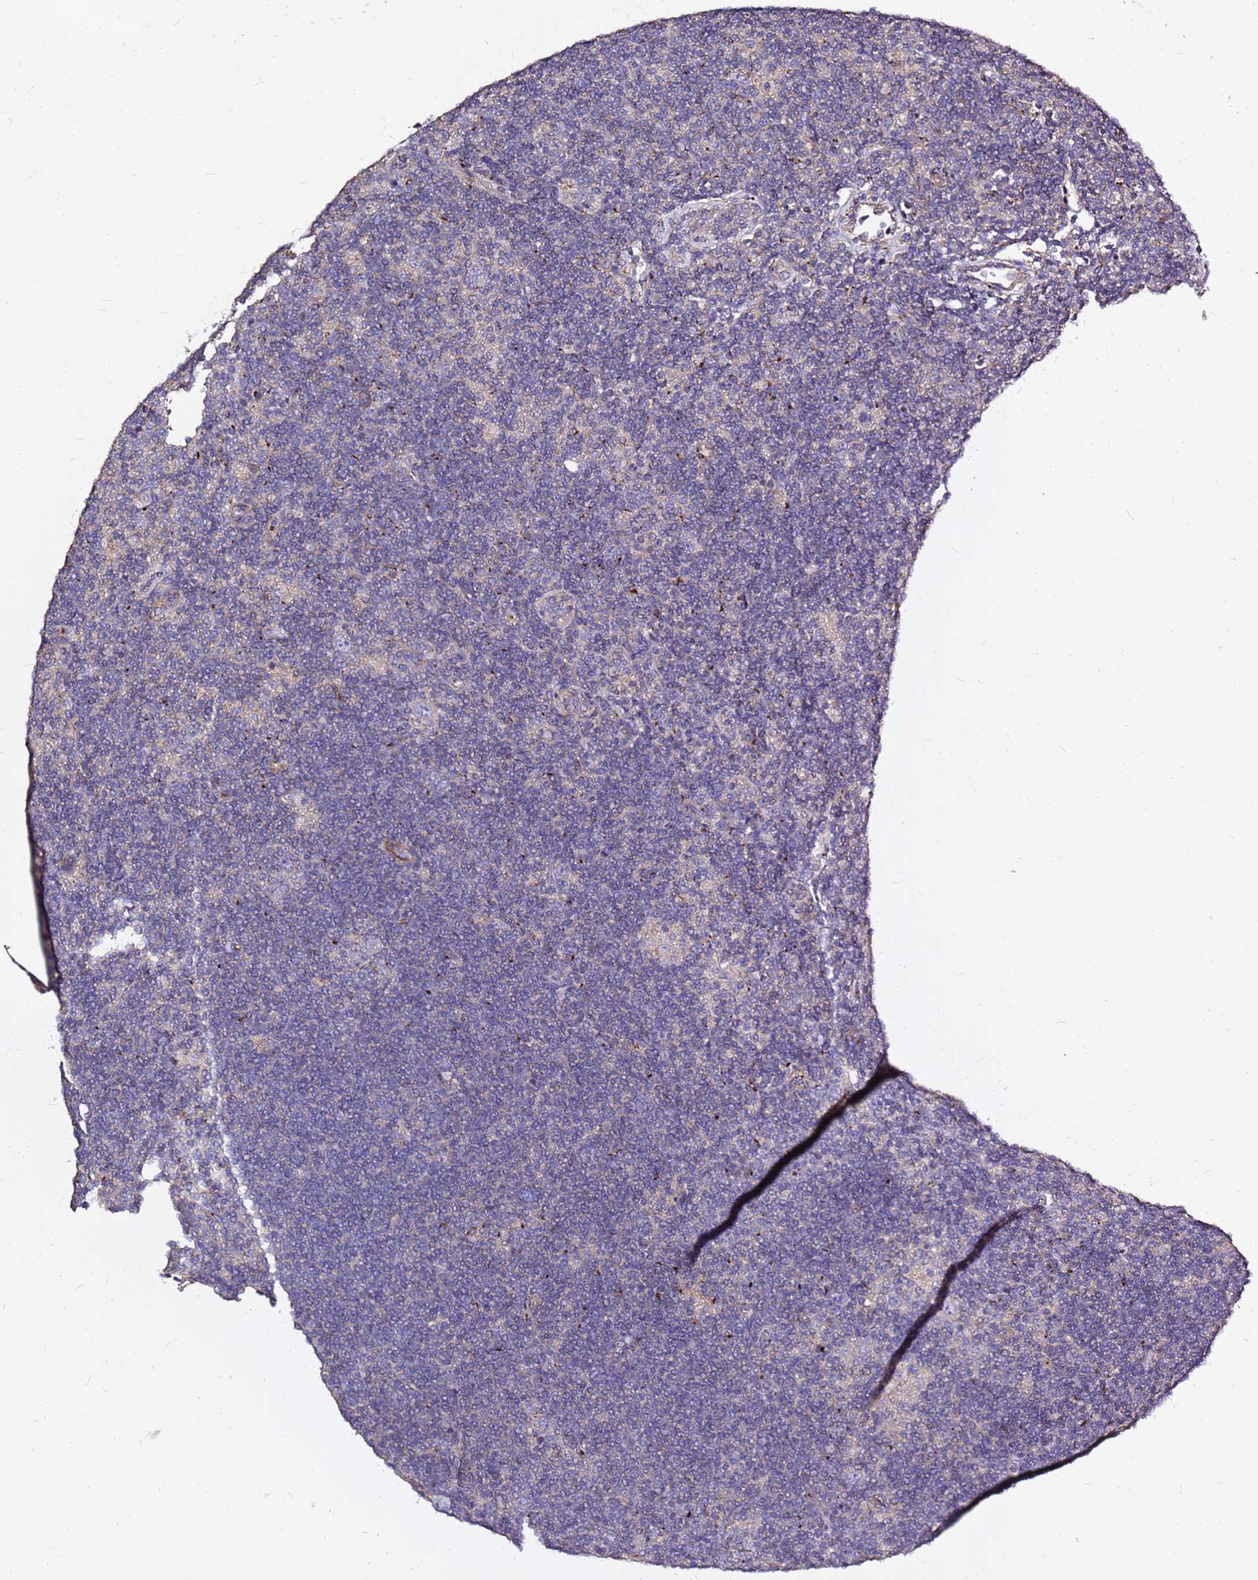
{"staining": {"intensity": "negative", "quantity": "none", "location": "none"}, "tissue": "lymphoma", "cell_type": "Tumor cells", "image_type": "cancer", "snomed": [{"axis": "morphology", "description": "Hodgkin's disease, NOS"}, {"axis": "topography", "description": "Lymph node"}], "caption": "The histopathology image exhibits no significant staining in tumor cells of lymphoma.", "gene": "EXD3", "patient": {"sex": "female", "age": 57}}